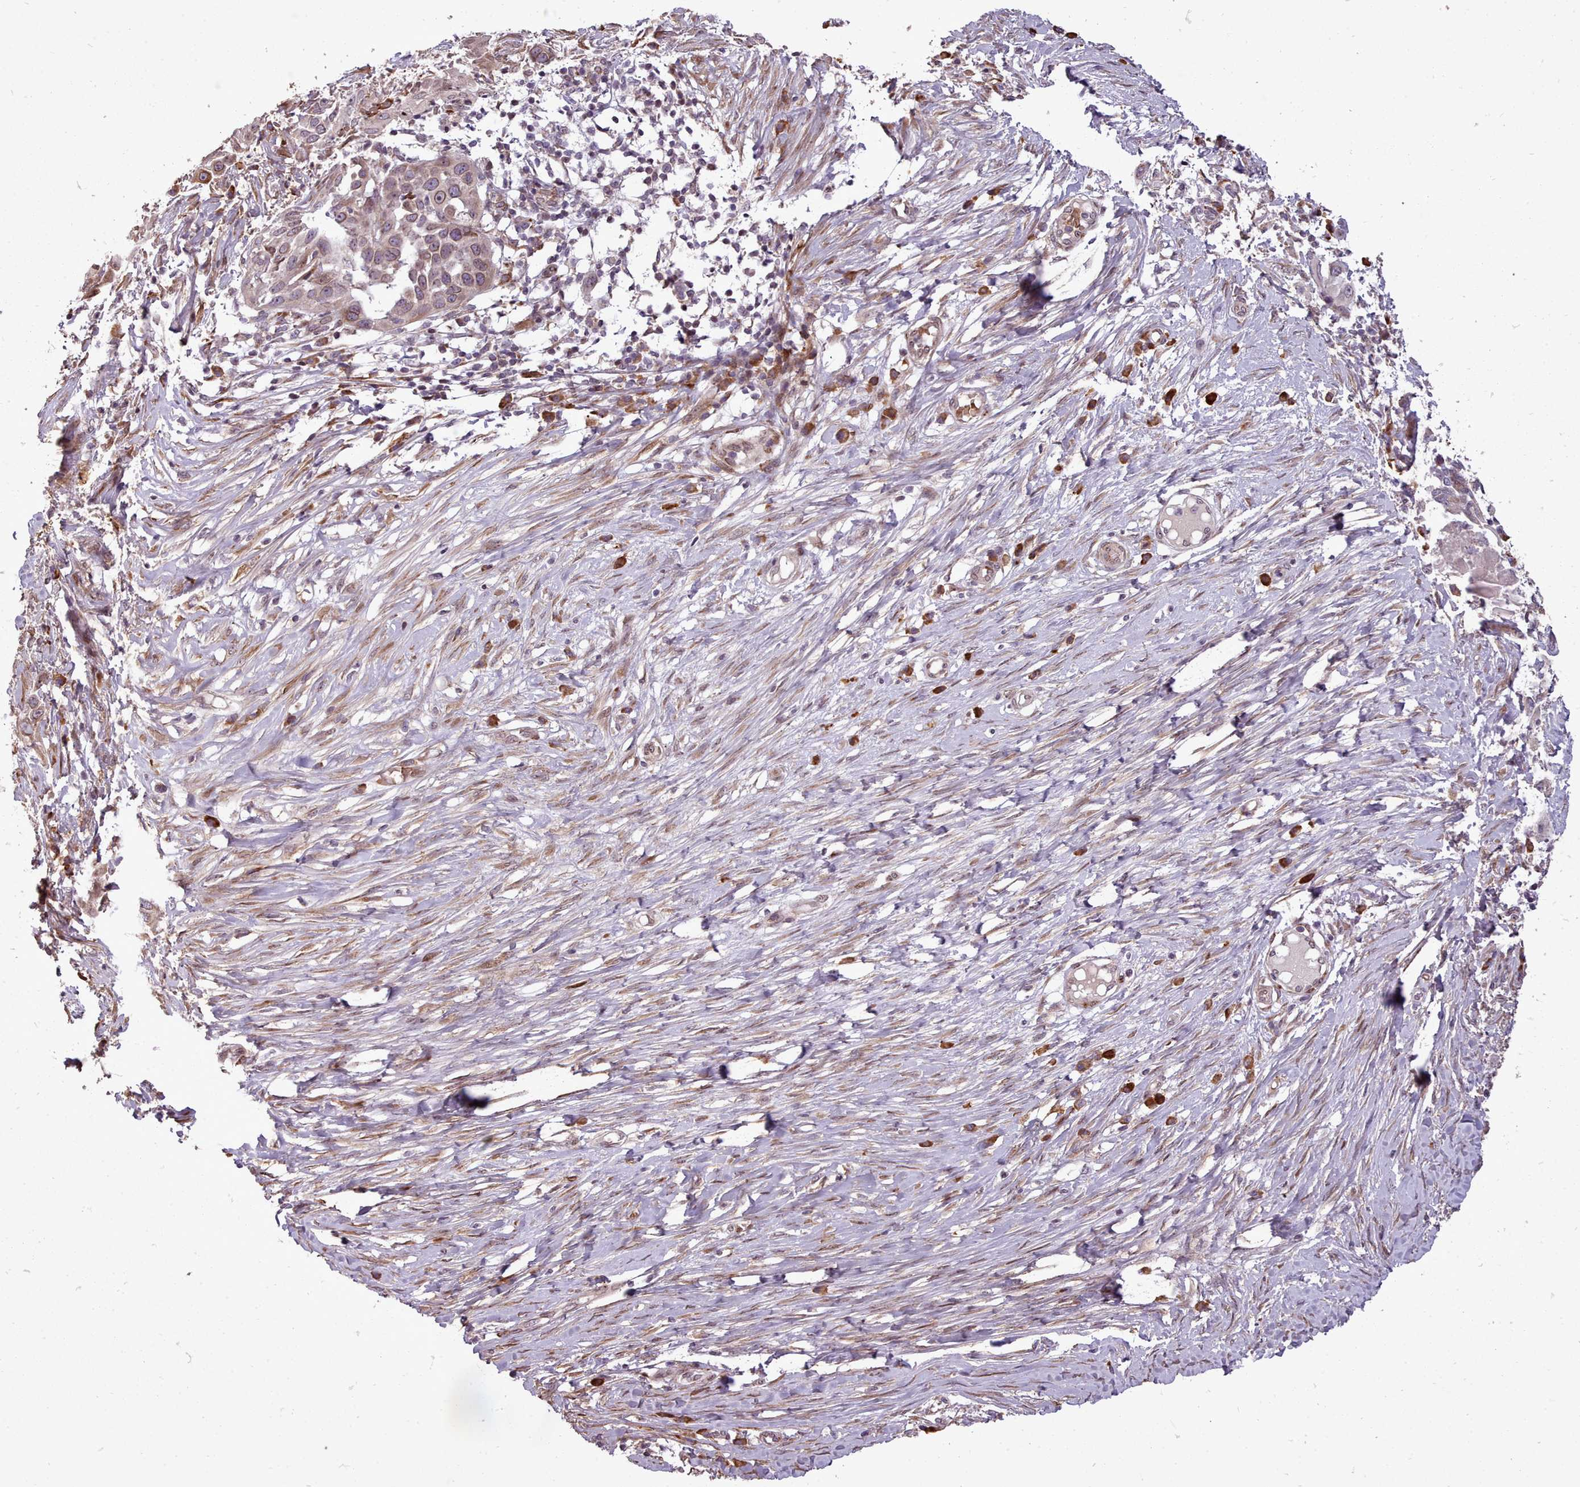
{"staining": {"intensity": "weak", "quantity": ">75%", "location": "cytoplasmic/membranous"}, "tissue": "skin cancer", "cell_type": "Tumor cells", "image_type": "cancer", "snomed": [{"axis": "morphology", "description": "Squamous cell carcinoma, NOS"}, {"axis": "topography", "description": "Skin"}], "caption": "Protein staining of skin cancer tissue displays weak cytoplasmic/membranous positivity in about >75% of tumor cells.", "gene": "CABP1", "patient": {"sex": "female", "age": 44}}